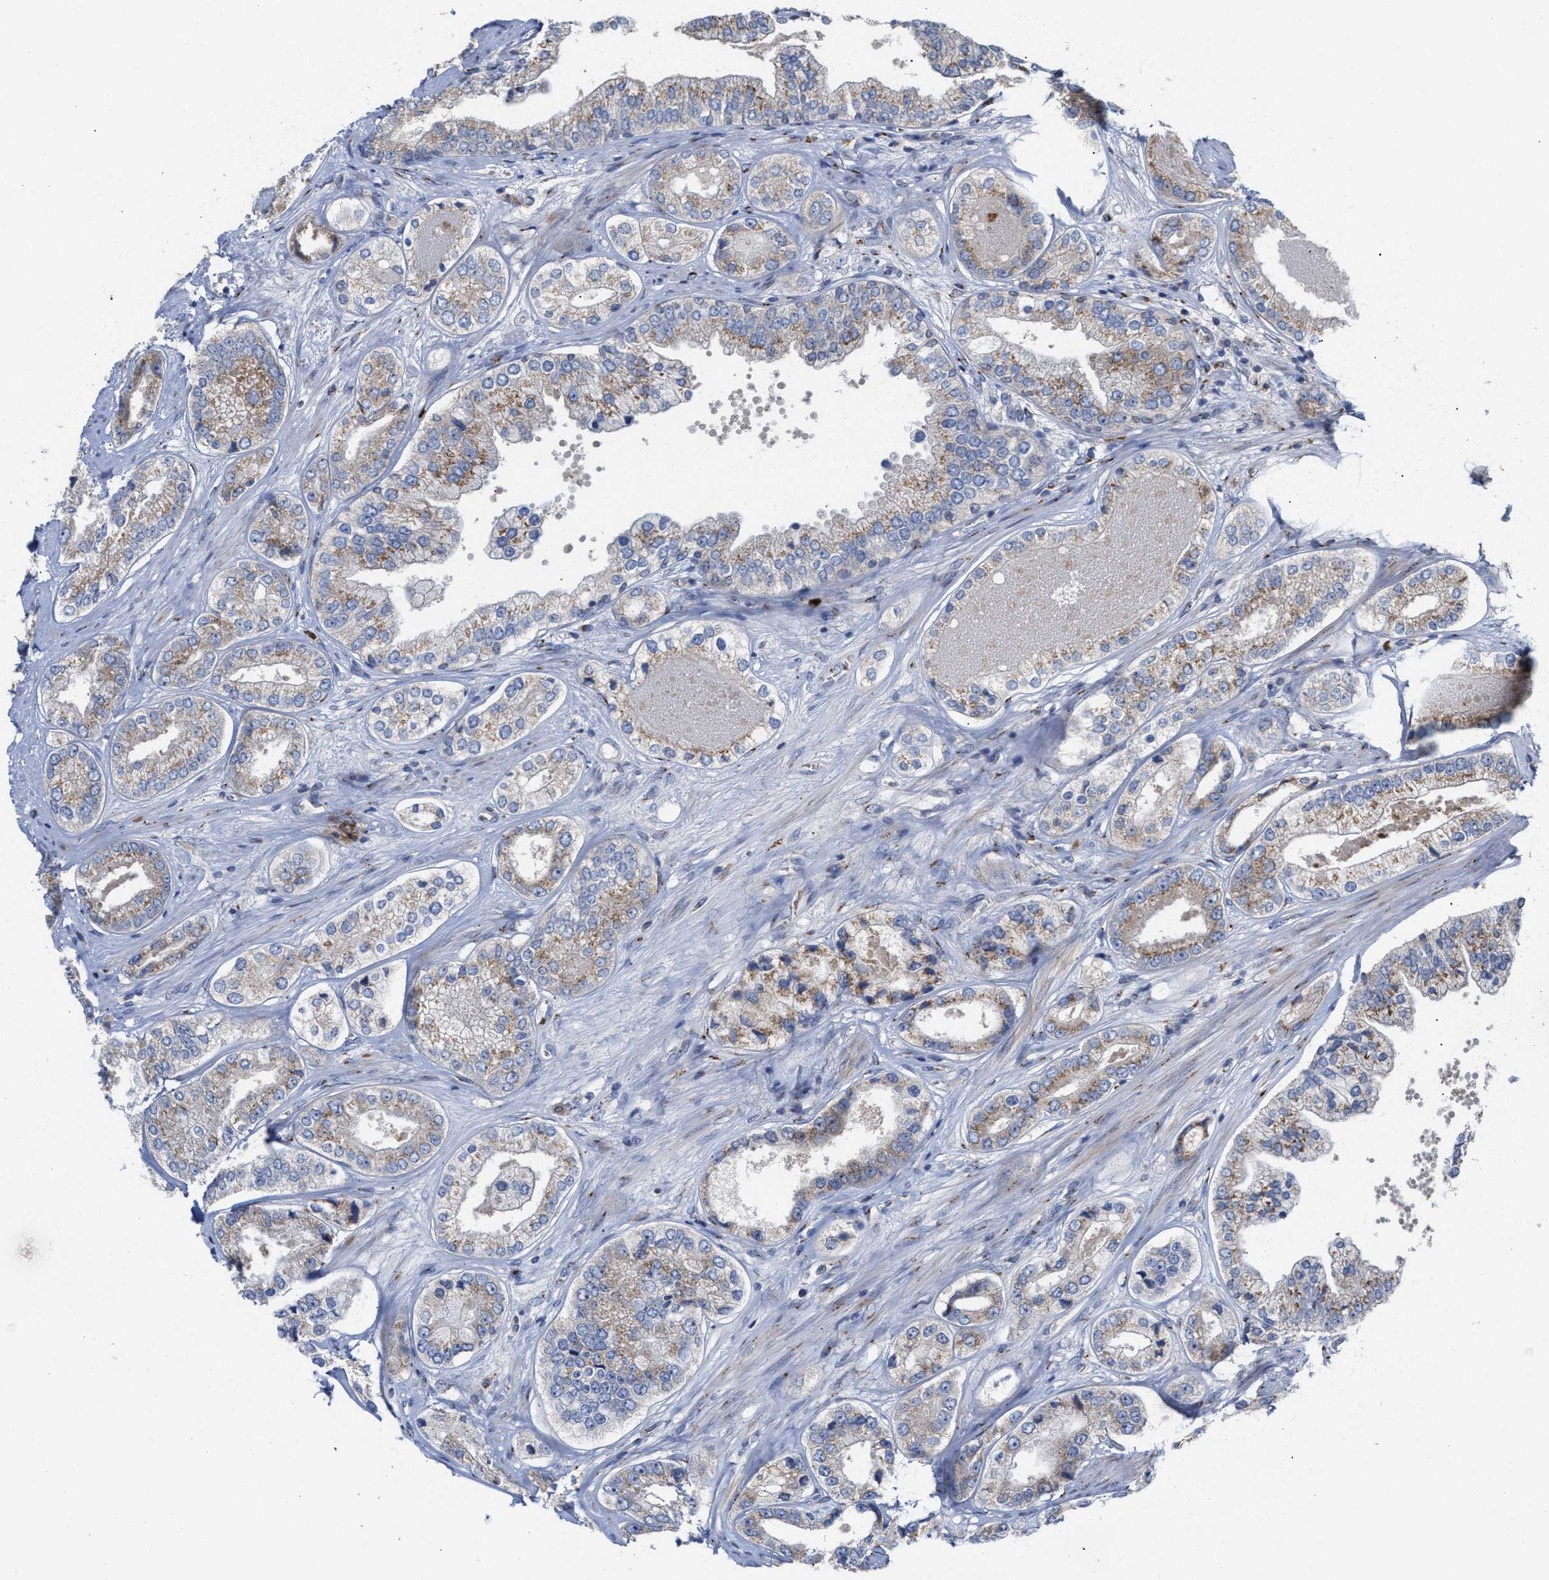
{"staining": {"intensity": "moderate", "quantity": "25%-75%", "location": "cytoplasmic/membranous"}, "tissue": "prostate cancer", "cell_type": "Tumor cells", "image_type": "cancer", "snomed": [{"axis": "morphology", "description": "Adenocarcinoma, High grade"}, {"axis": "topography", "description": "Prostate"}], "caption": "Approximately 25%-75% of tumor cells in human prostate cancer (adenocarcinoma (high-grade)) display moderate cytoplasmic/membranous protein expression as visualized by brown immunohistochemical staining.", "gene": "CCL2", "patient": {"sex": "male", "age": 61}}